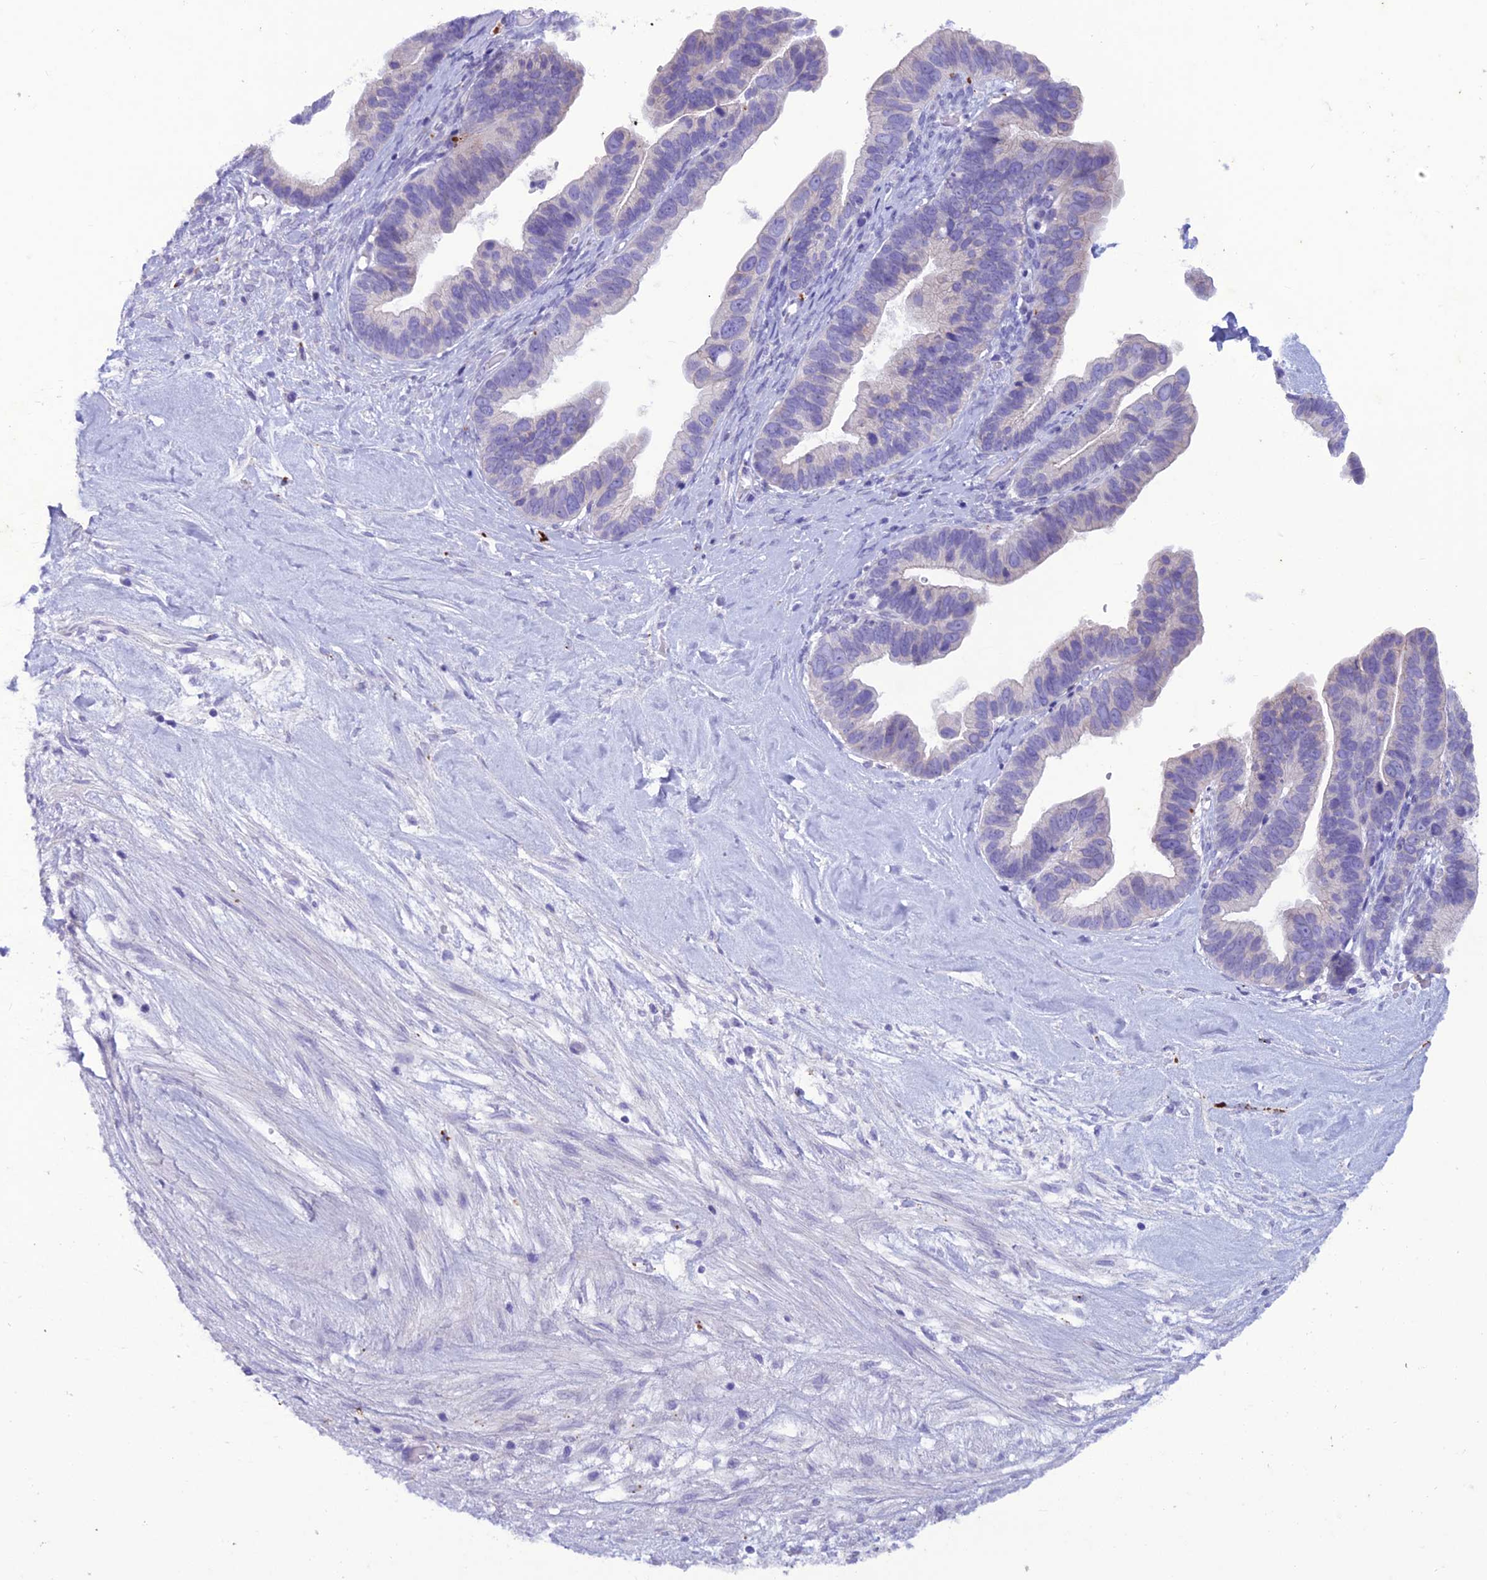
{"staining": {"intensity": "negative", "quantity": "none", "location": "none"}, "tissue": "ovarian cancer", "cell_type": "Tumor cells", "image_type": "cancer", "snomed": [{"axis": "morphology", "description": "Cystadenocarcinoma, serous, NOS"}, {"axis": "topography", "description": "Ovary"}], "caption": "Protein analysis of ovarian serous cystadenocarcinoma exhibits no significant staining in tumor cells.", "gene": "IFT172", "patient": {"sex": "female", "age": 56}}